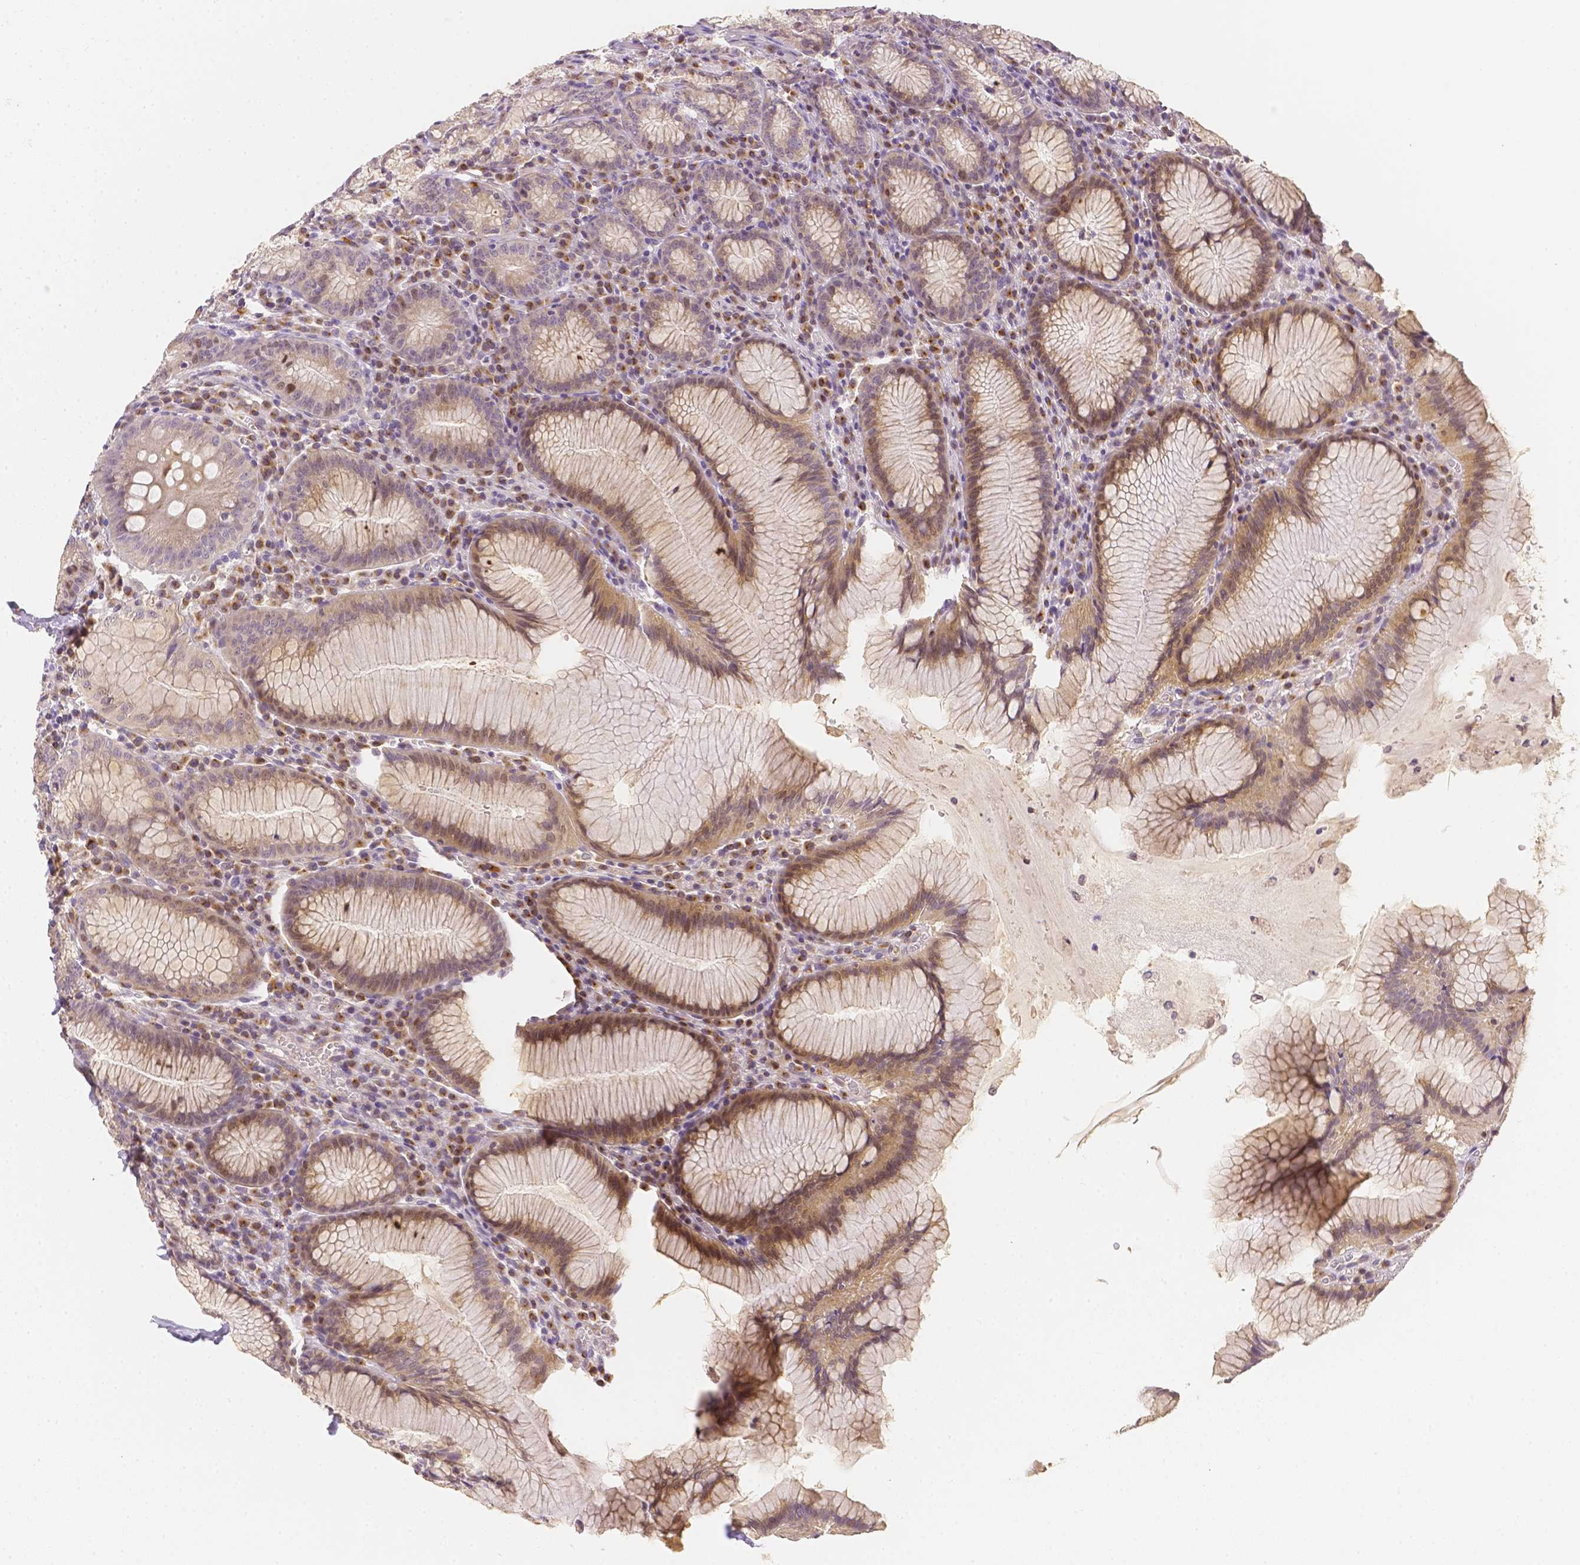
{"staining": {"intensity": "moderate", "quantity": "25%-75%", "location": "cytoplasmic/membranous"}, "tissue": "stomach", "cell_type": "Glandular cells", "image_type": "normal", "snomed": [{"axis": "morphology", "description": "Normal tissue, NOS"}, {"axis": "topography", "description": "Stomach"}], "caption": "Brown immunohistochemical staining in unremarkable stomach reveals moderate cytoplasmic/membranous positivity in about 25%-75% of glandular cells.", "gene": "C10orf67", "patient": {"sex": "male", "age": 55}}